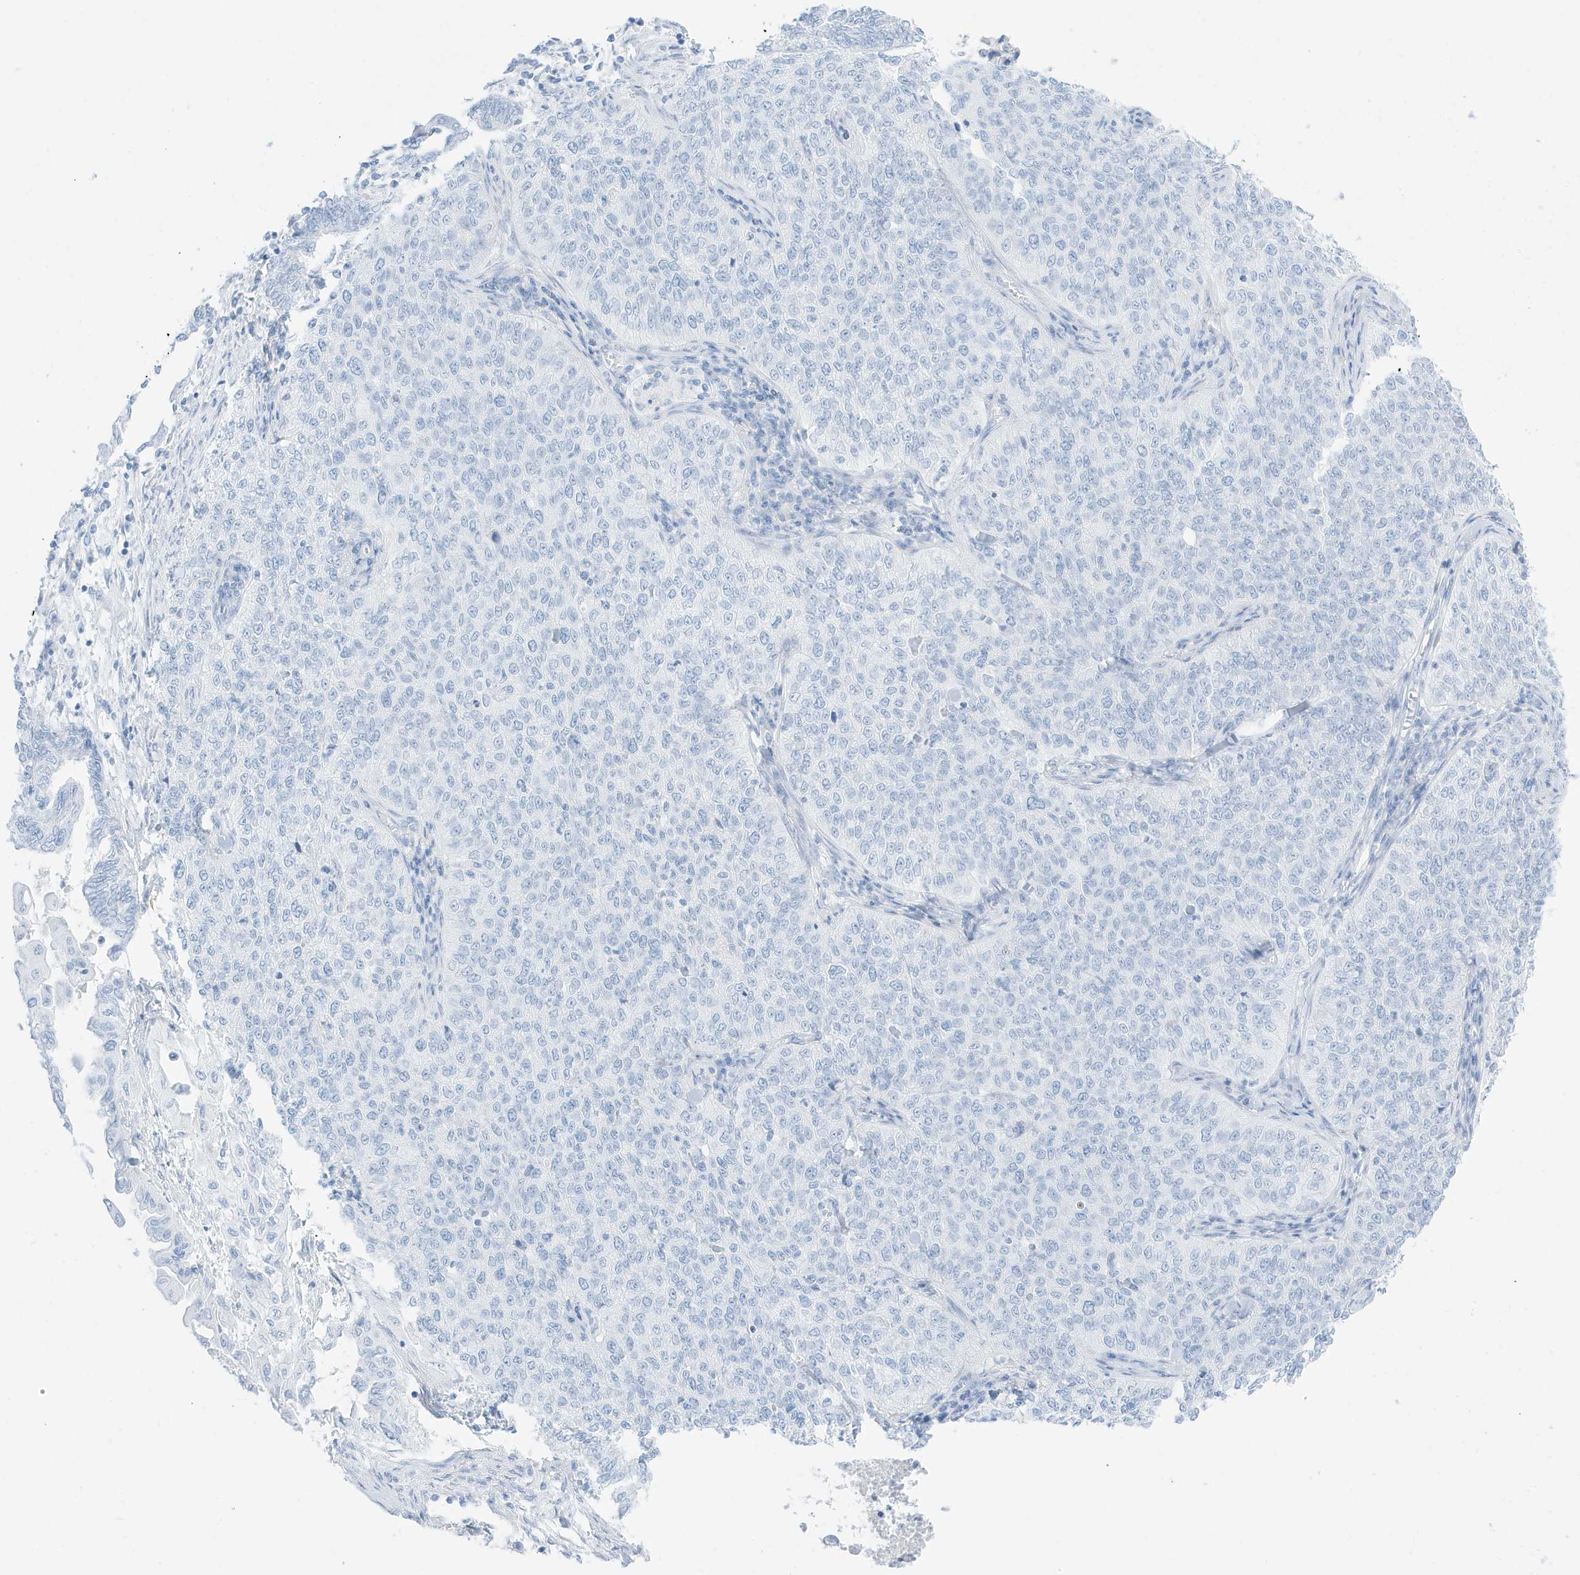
{"staining": {"intensity": "negative", "quantity": "none", "location": "none"}, "tissue": "cervical cancer", "cell_type": "Tumor cells", "image_type": "cancer", "snomed": [{"axis": "morphology", "description": "Squamous cell carcinoma, NOS"}, {"axis": "topography", "description": "Cervix"}], "caption": "Tumor cells show no significant protein positivity in cervical squamous cell carcinoma.", "gene": "SLC22A13", "patient": {"sex": "female", "age": 35}}